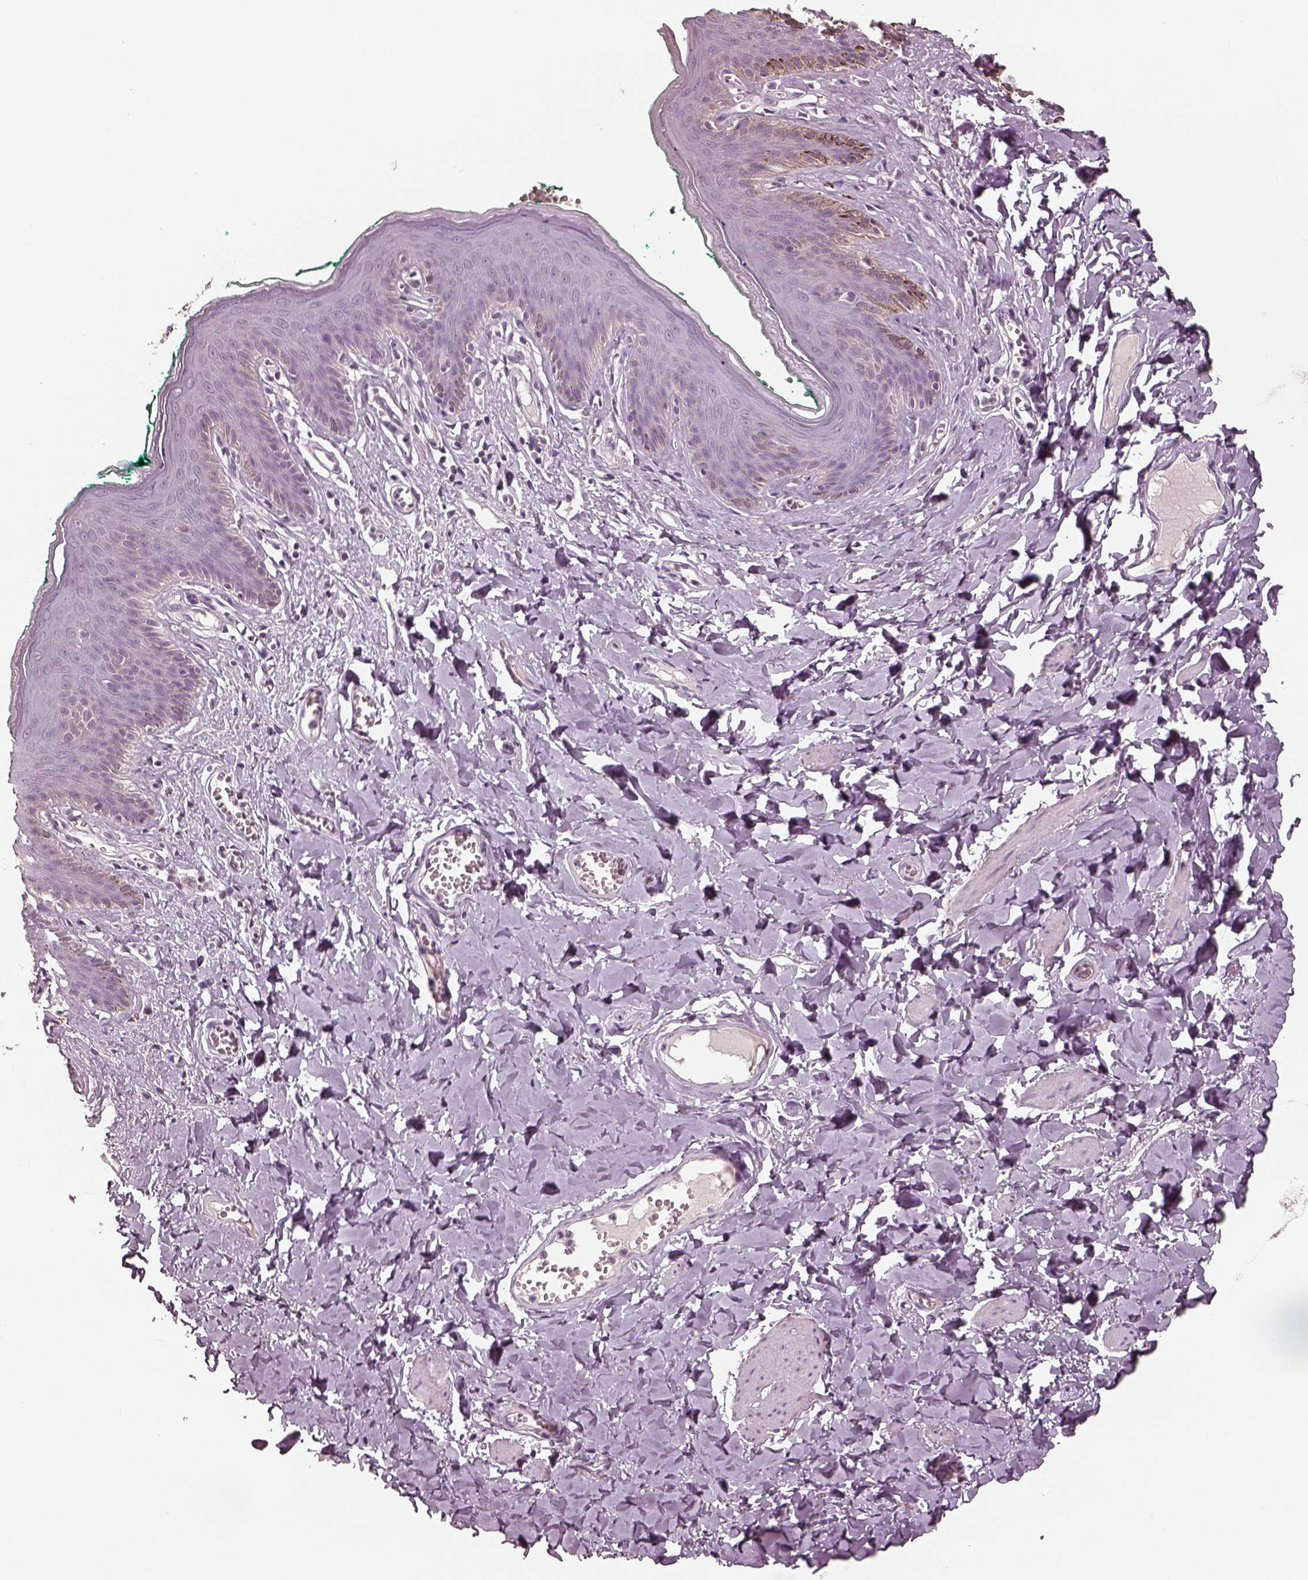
{"staining": {"intensity": "negative", "quantity": "none", "location": "none"}, "tissue": "skin", "cell_type": "Epidermal cells", "image_type": "normal", "snomed": [{"axis": "morphology", "description": "Normal tissue, NOS"}, {"axis": "topography", "description": "Vulva"}, {"axis": "topography", "description": "Peripheral nerve tissue"}], "caption": "High magnification brightfield microscopy of unremarkable skin stained with DAB (3,3'-diaminobenzidine) (brown) and counterstained with hematoxylin (blue): epidermal cells show no significant expression. Nuclei are stained in blue.", "gene": "EGR4", "patient": {"sex": "female", "age": 66}}